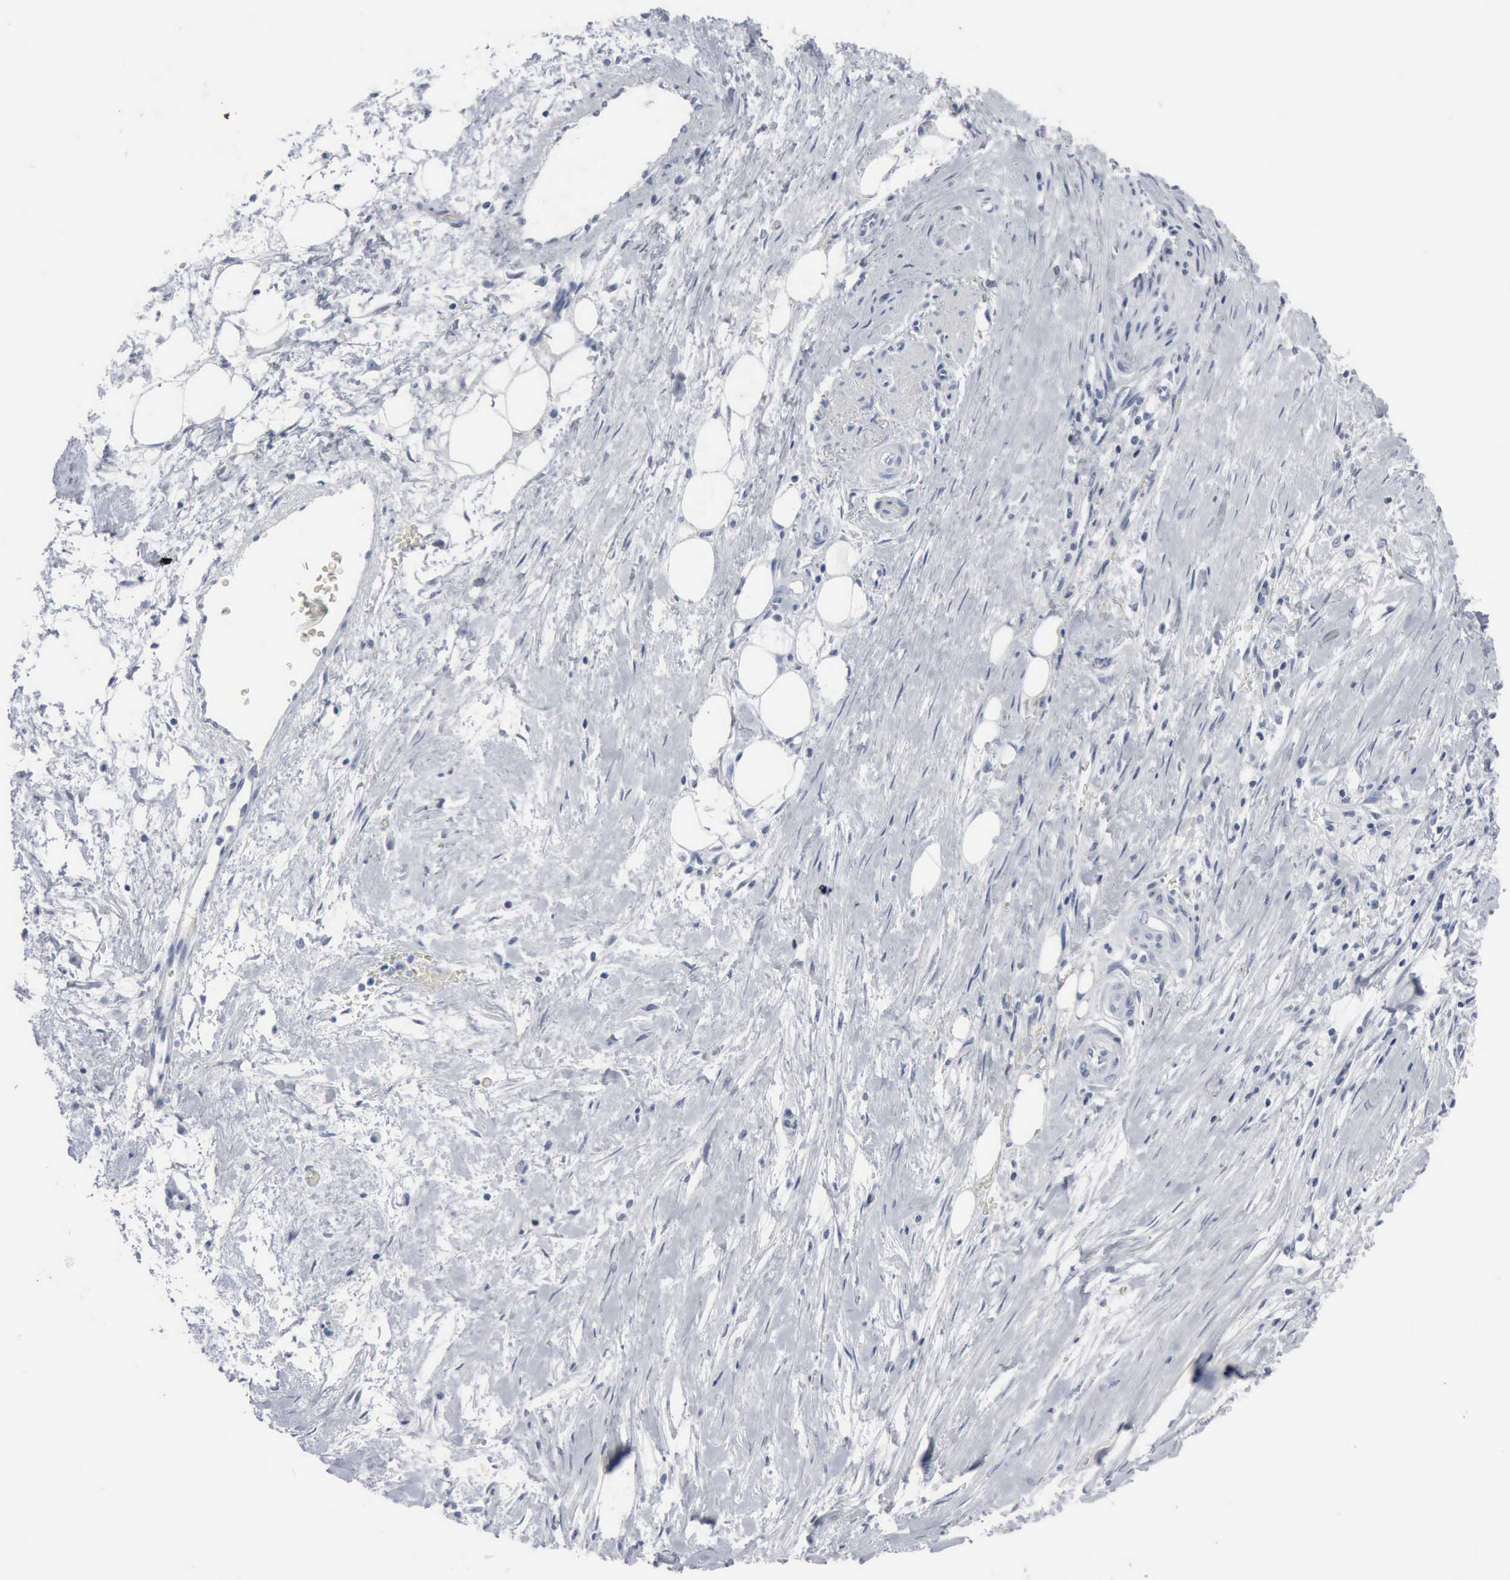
{"staining": {"intensity": "negative", "quantity": "none", "location": "none"}, "tissue": "pancreatic cancer", "cell_type": "Tumor cells", "image_type": "cancer", "snomed": [{"axis": "morphology", "description": "Adenocarcinoma, NOS"}, {"axis": "topography", "description": "Pancreas"}], "caption": "This histopathology image is of pancreatic adenocarcinoma stained with immunohistochemistry (IHC) to label a protein in brown with the nuclei are counter-stained blue. There is no staining in tumor cells.", "gene": "DMD", "patient": {"sex": "male", "age": 79}}